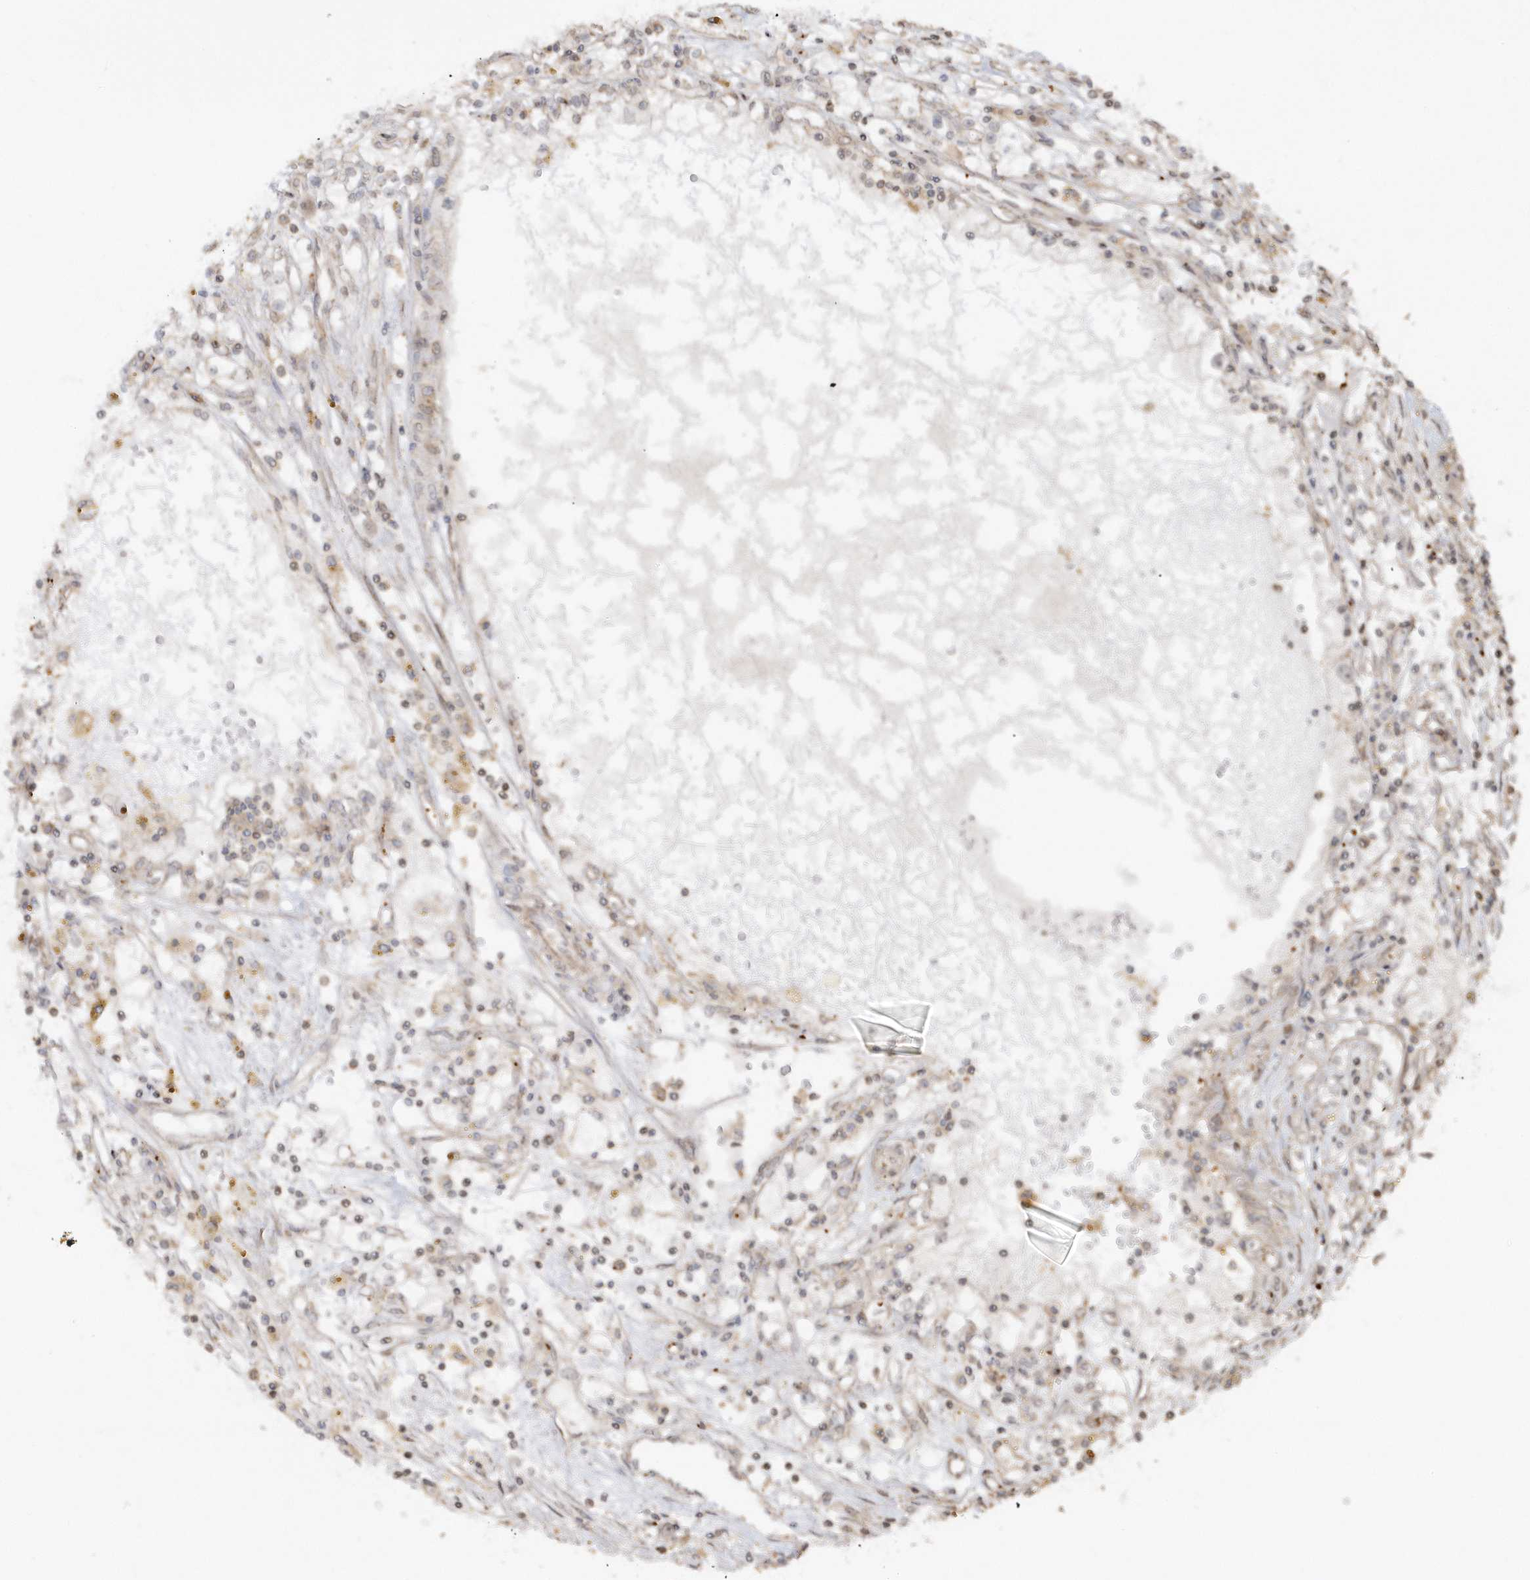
{"staining": {"intensity": "negative", "quantity": "none", "location": "none"}, "tissue": "renal cancer", "cell_type": "Tumor cells", "image_type": "cancer", "snomed": [{"axis": "morphology", "description": "Adenocarcinoma, NOS"}, {"axis": "topography", "description": "Kidney"}], "caption": "Immunohistochemistry (IHC) micrograph of human adenocarcinoma (renal) stained for a protein (brown), which reveals no positivity in tumor cells.", "gene": "BSN", "patient": {"sex": "male", "age": 56}}